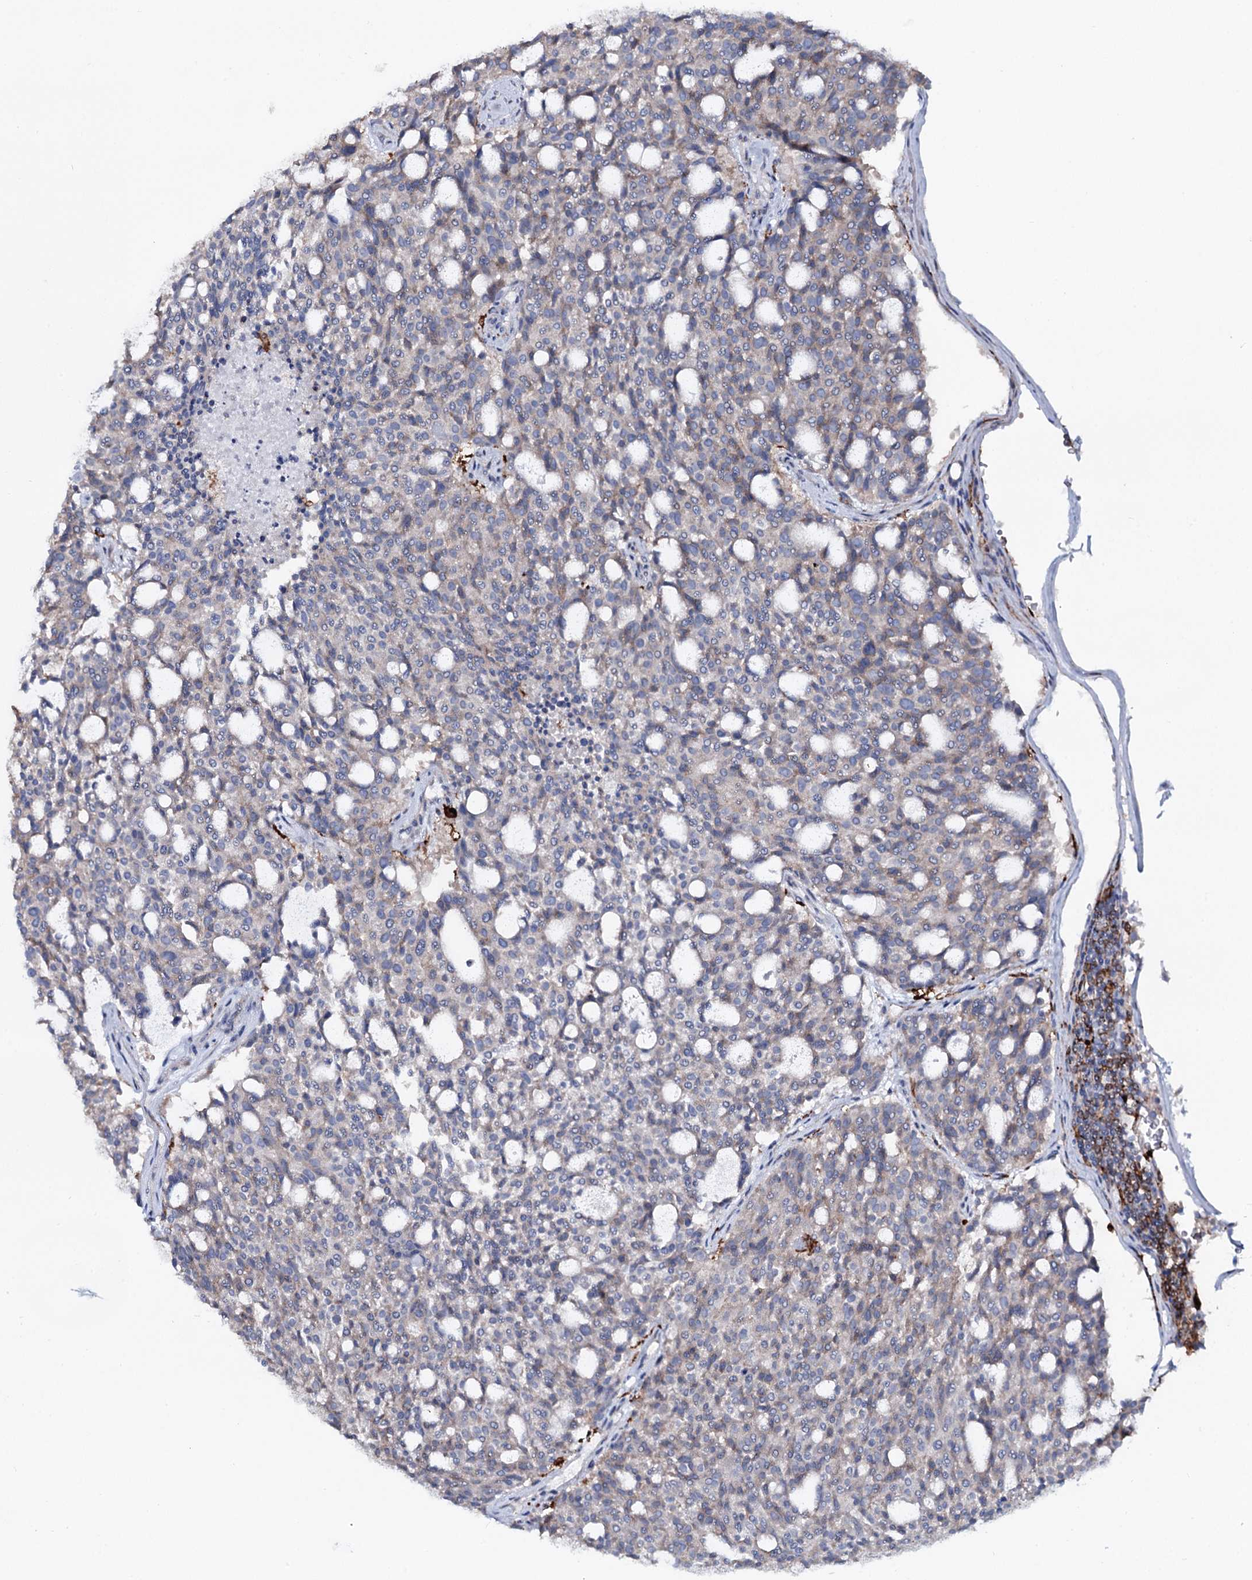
{"staining": {"intensity": "weak", "quantity": "<25%", "location": "cytoplasmic/membranous"}, "tissue": "carcinoid", "cell_type": "Tumor cells", "image_type": "cancer", "snomed": [{"axis": "morphology", "description": "Carcinoid, malignant, NOS"}, {"axis": "topography", "description": "Pancreas"}], "caption": "DAB immunohistochemical staining of malignant carcinoid reveals no significant expression in tumor cells. The staining is performed using DAB (3,3'-diaminobenzidine) brown chromogen with nuclei counter-stained in using hematoxylin.", "gene": "OSBPL2", "patient": {"sex": "female", "age": 54}}